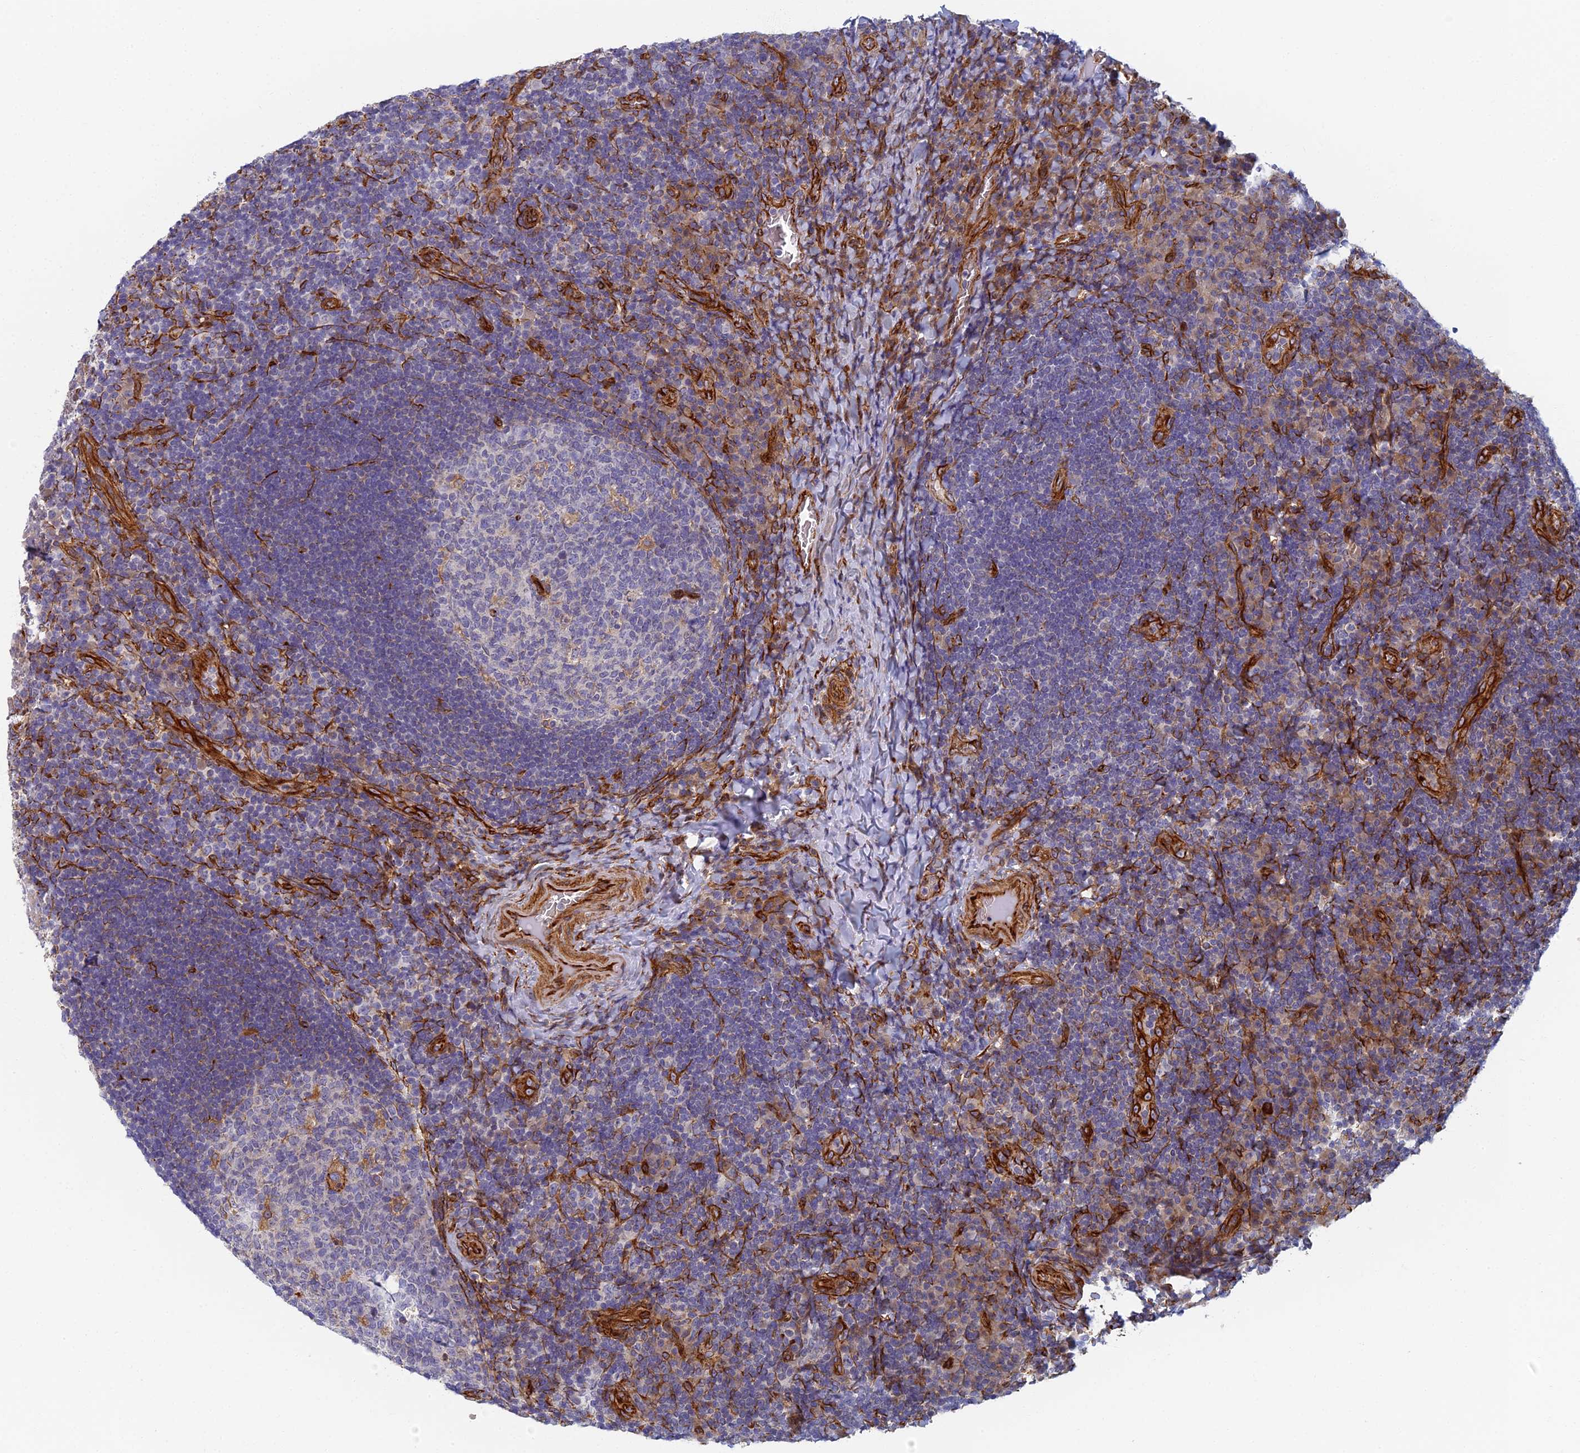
{"staining": {"intensity": "negative", "quantity": "none", "location": "none"}, "tissue": "tonsil", "cell_type": "Germinal center cells", "image_type": "normal", "snomed": [{"axis": "morphology", "description": "Normal tissue, NOS"}, {"axis": "topography", "description": "Tonsil"}], "caption": "This is an IHC photomicrograph of normal human tonsil. There is no staining in germinal center cells.", "gene": "ABCB10", "patient": {"sex": "male", "age": 17}}